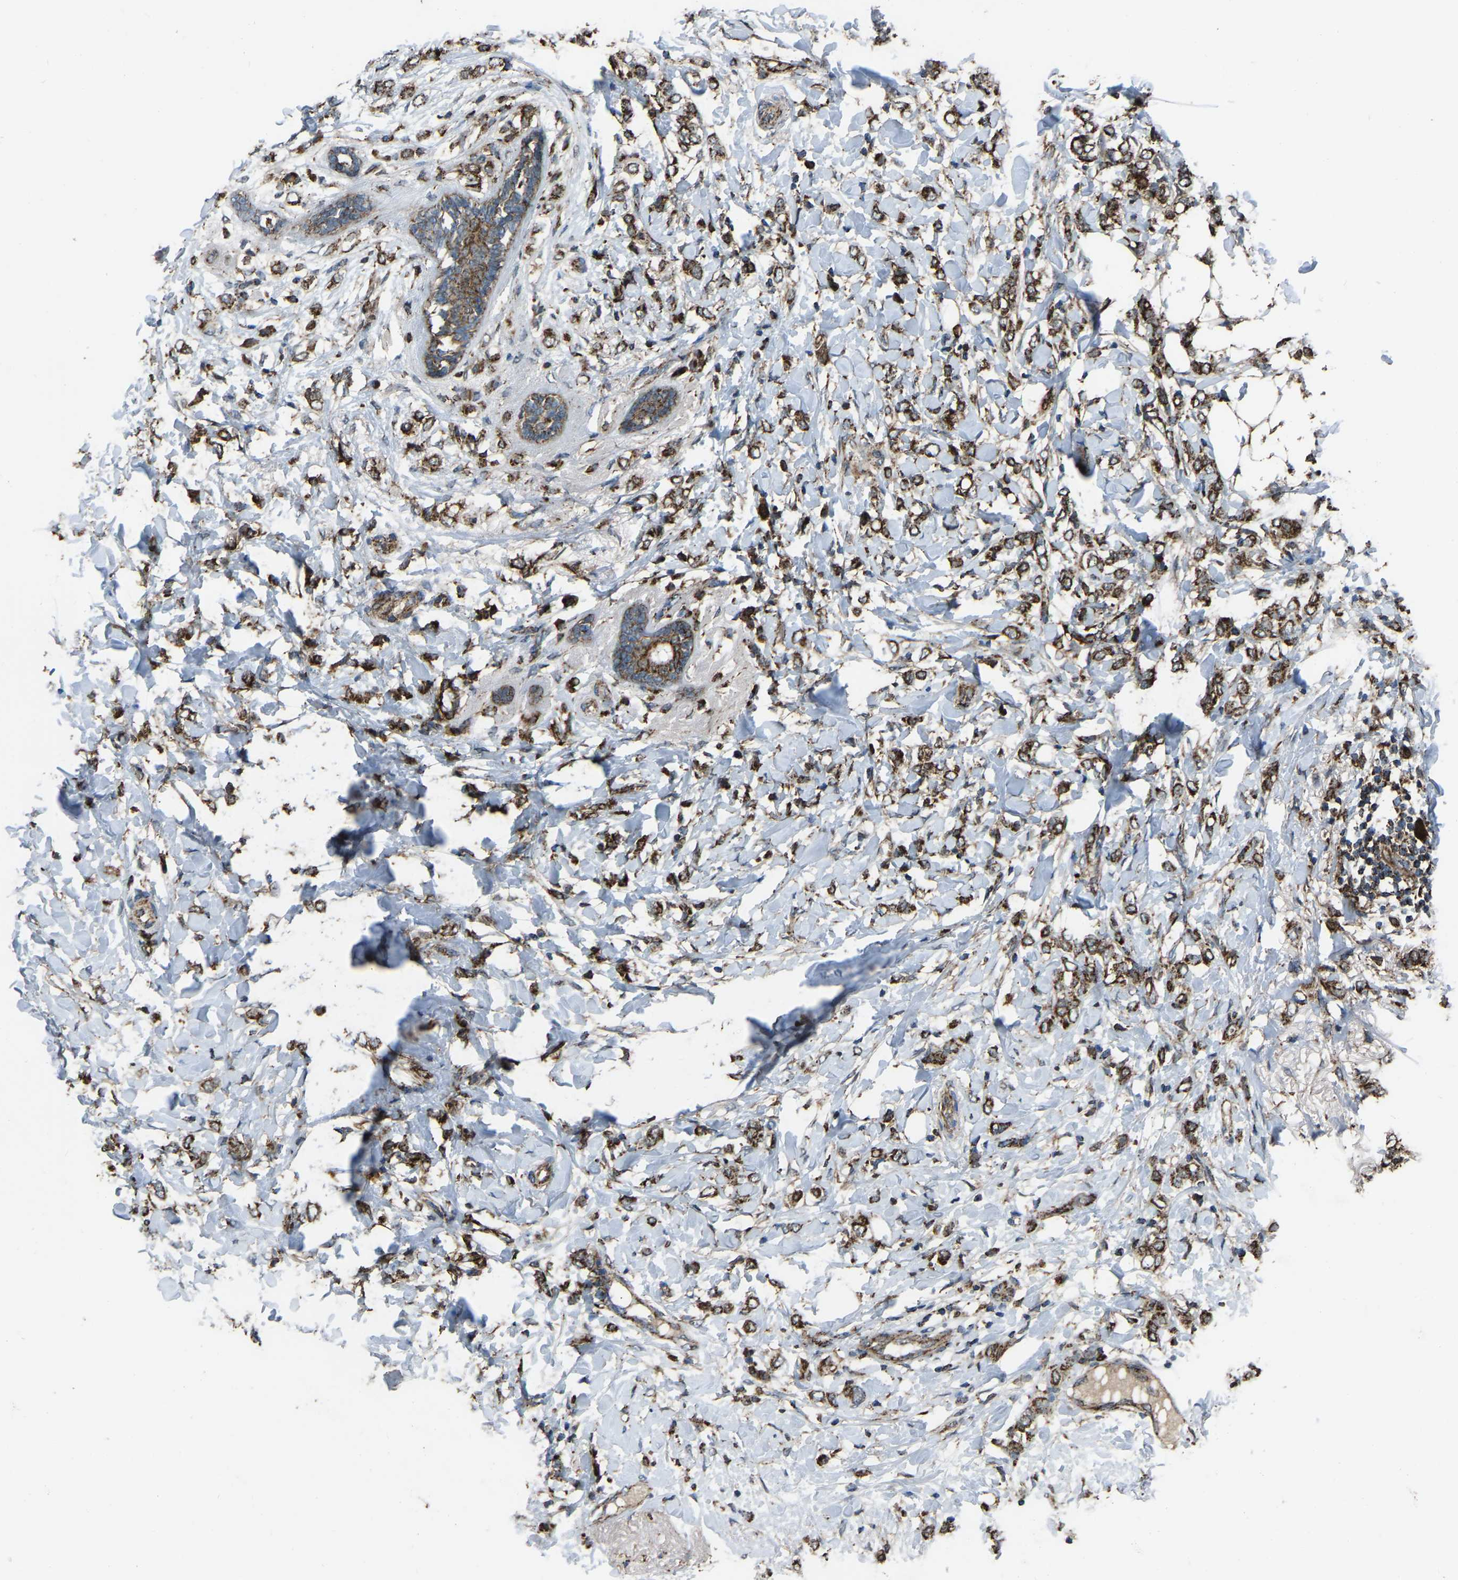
{"staining": {"intensity": "strong", "quantity": ">75%", "location": "cytoplasmic/membranous"}, "tissue": "breast cancer", "cell_type": "Tumor cells", "image_type": "cancer", "snomed": [{"axis": "morphology", "description": "Normal tissue, NOS"}, {"axis": "morphology", "description": "Lobular carcinoma"}, {"axis": "topography", "description": "Breast"}], "caption": "A brown stain labels strong cytoplasmic/membranous expression of a protein in human breast lobular carcinoma tumor cells.", "gene": "AKR1A1", "patient": {"sex": "female", "age": 47}}